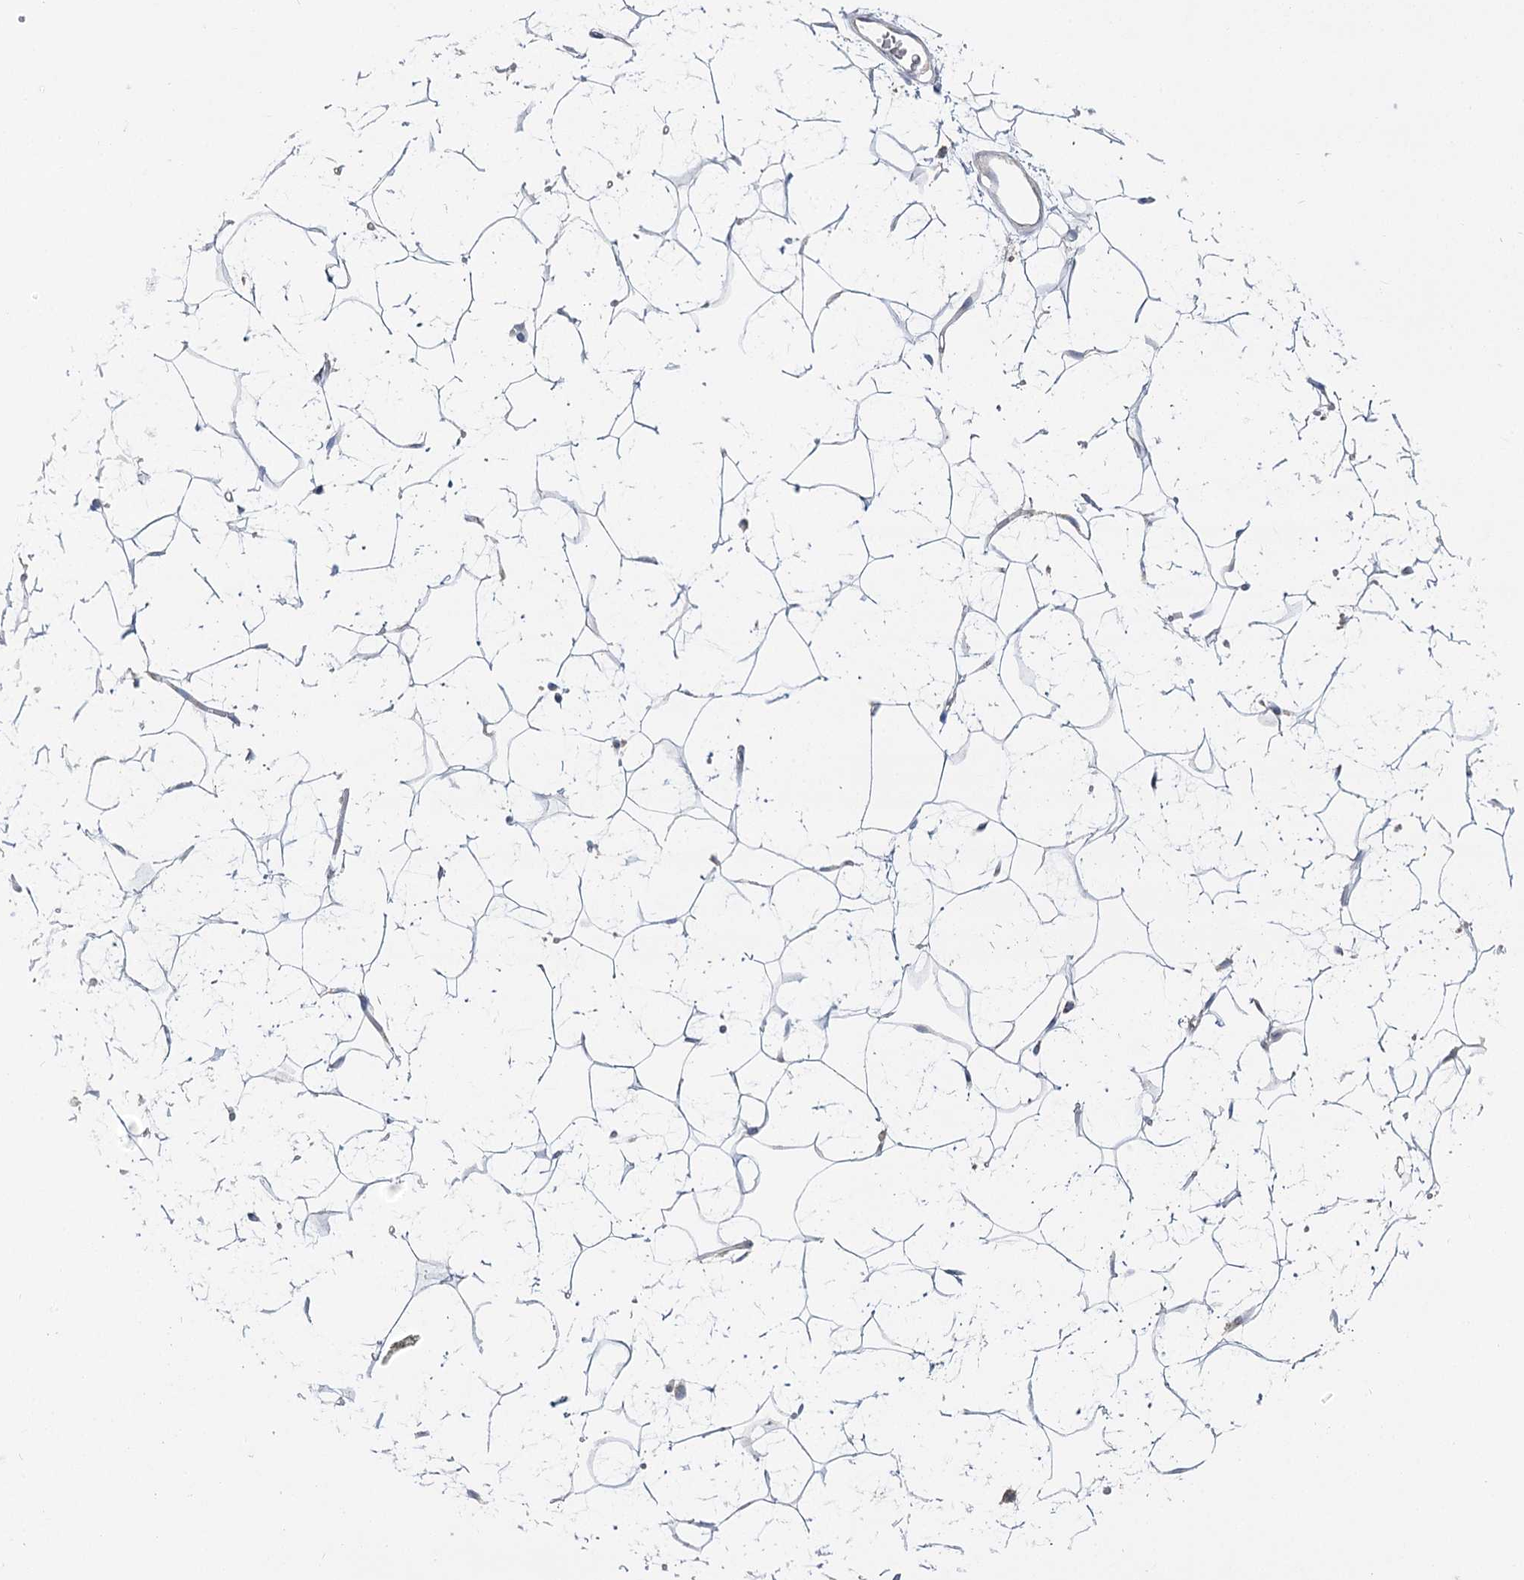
{"staining": {"intensity": "negative", "quantity": "none", "location": "none"}, "tissue": "adipose tissue", "cell_type": "Adipocytes", "image_type": "normal", "snomed": [{"axis": "morphology", "description": "Normal tissue, NOS"}, {"axis": "topography", "description": "Breast"}], "caption": "Protein analysis of unremarkable adipose tissue exhibits no significant staining in adipocytes.", "gene": "ACOX2", "patient": {"sex": "female", "age": 26}}